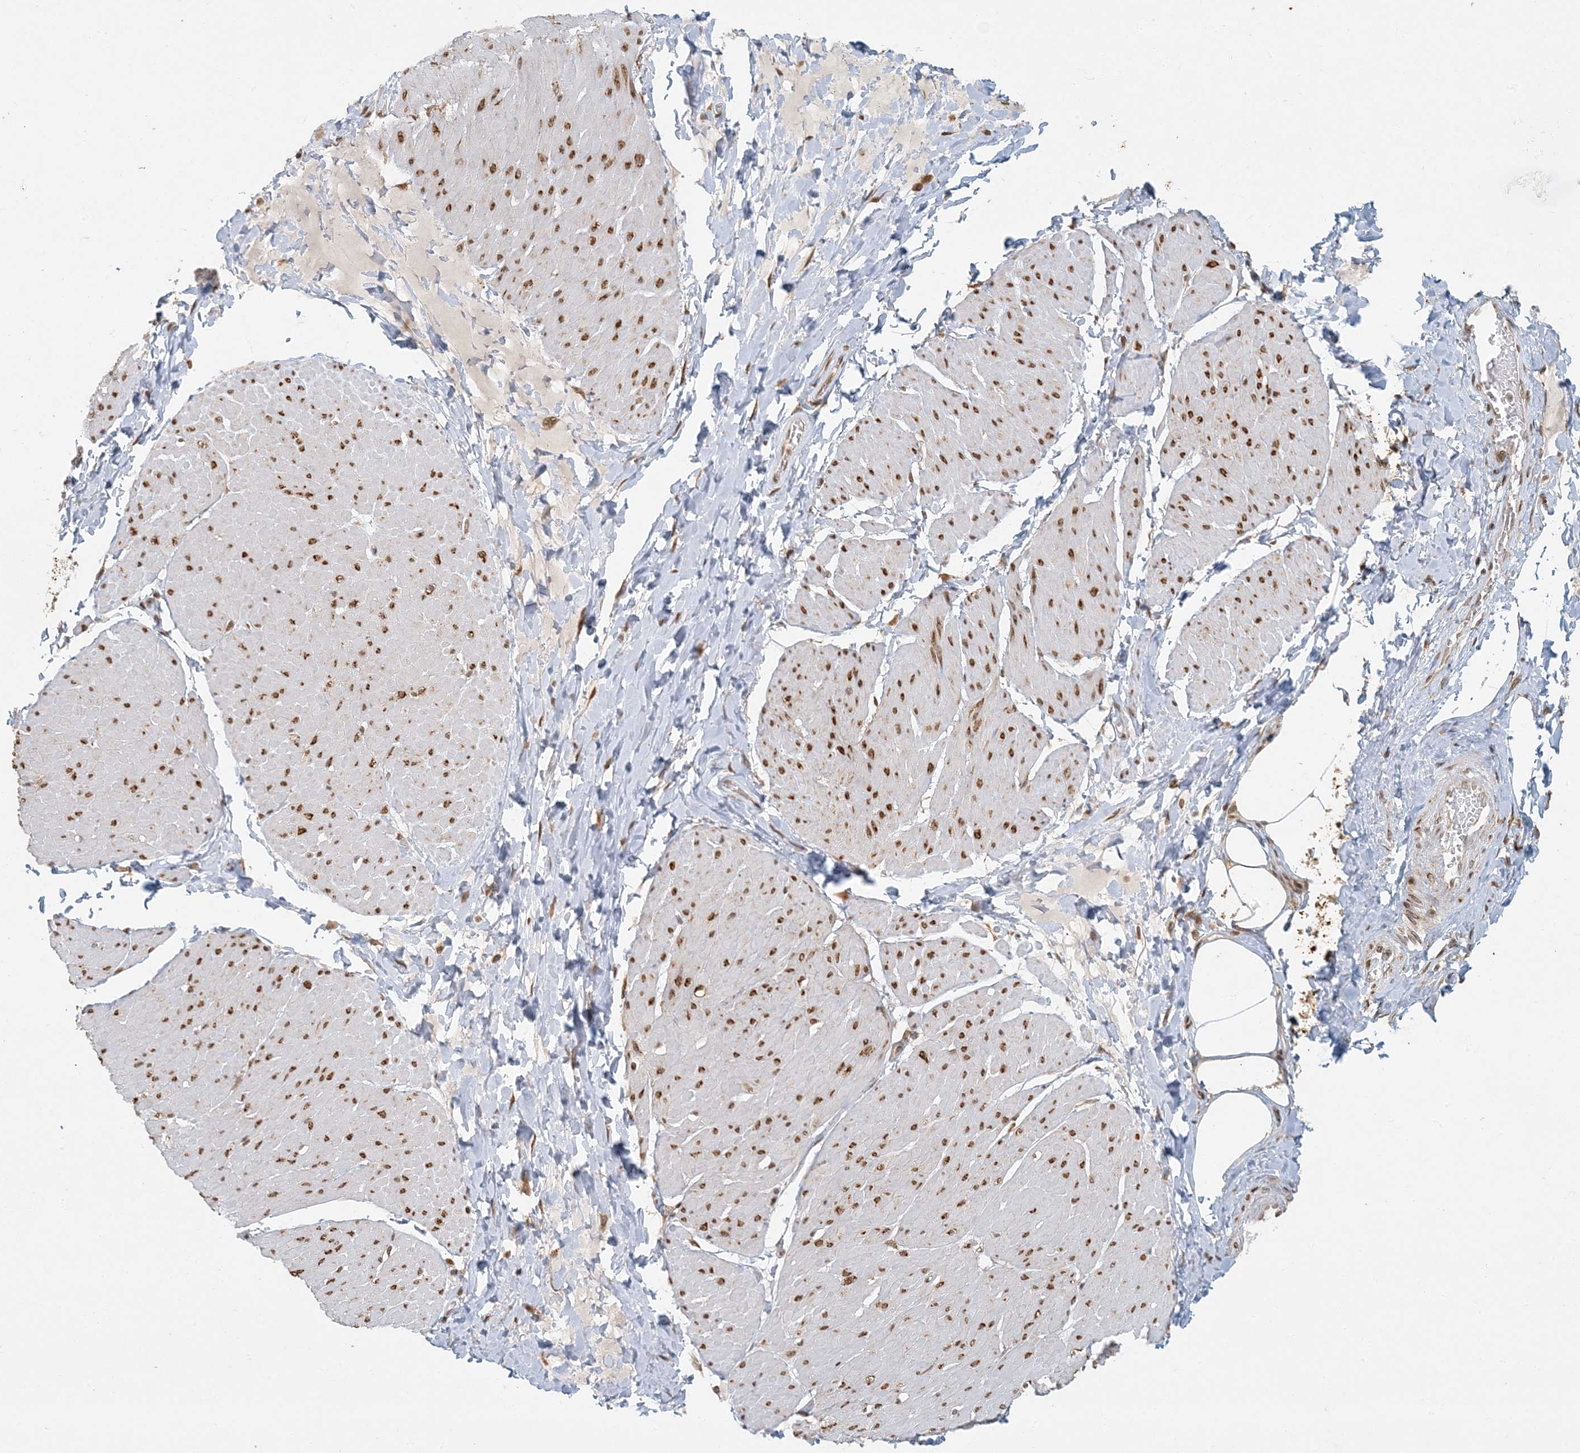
{"staining": {"intensity": "strong", "quantity": ">75%", "location": "nuclear"}, "tissue": "smooth muscle", "cell_type": "Smooth muscle cells", "image_type": "normal", "snomed": [{"axis": "morphology", "description": "Urothelial carcinoma, High grade"}, {"axis": "topography", "description": "Urinary bladder"}], "caption": "Immunohistochemistry (IHC) staining of normal smooth muscle, which displays high levels of strong nuclear staining in about >75% of smooth muscle cells indicating strong nuclear protein expression. The staining was performed using DAB (brown) for protein detection and nuclei were counterstained in hematoxylin (blue).", "gene": "AK9", "patient": {"sex": "male", "age": 46}}